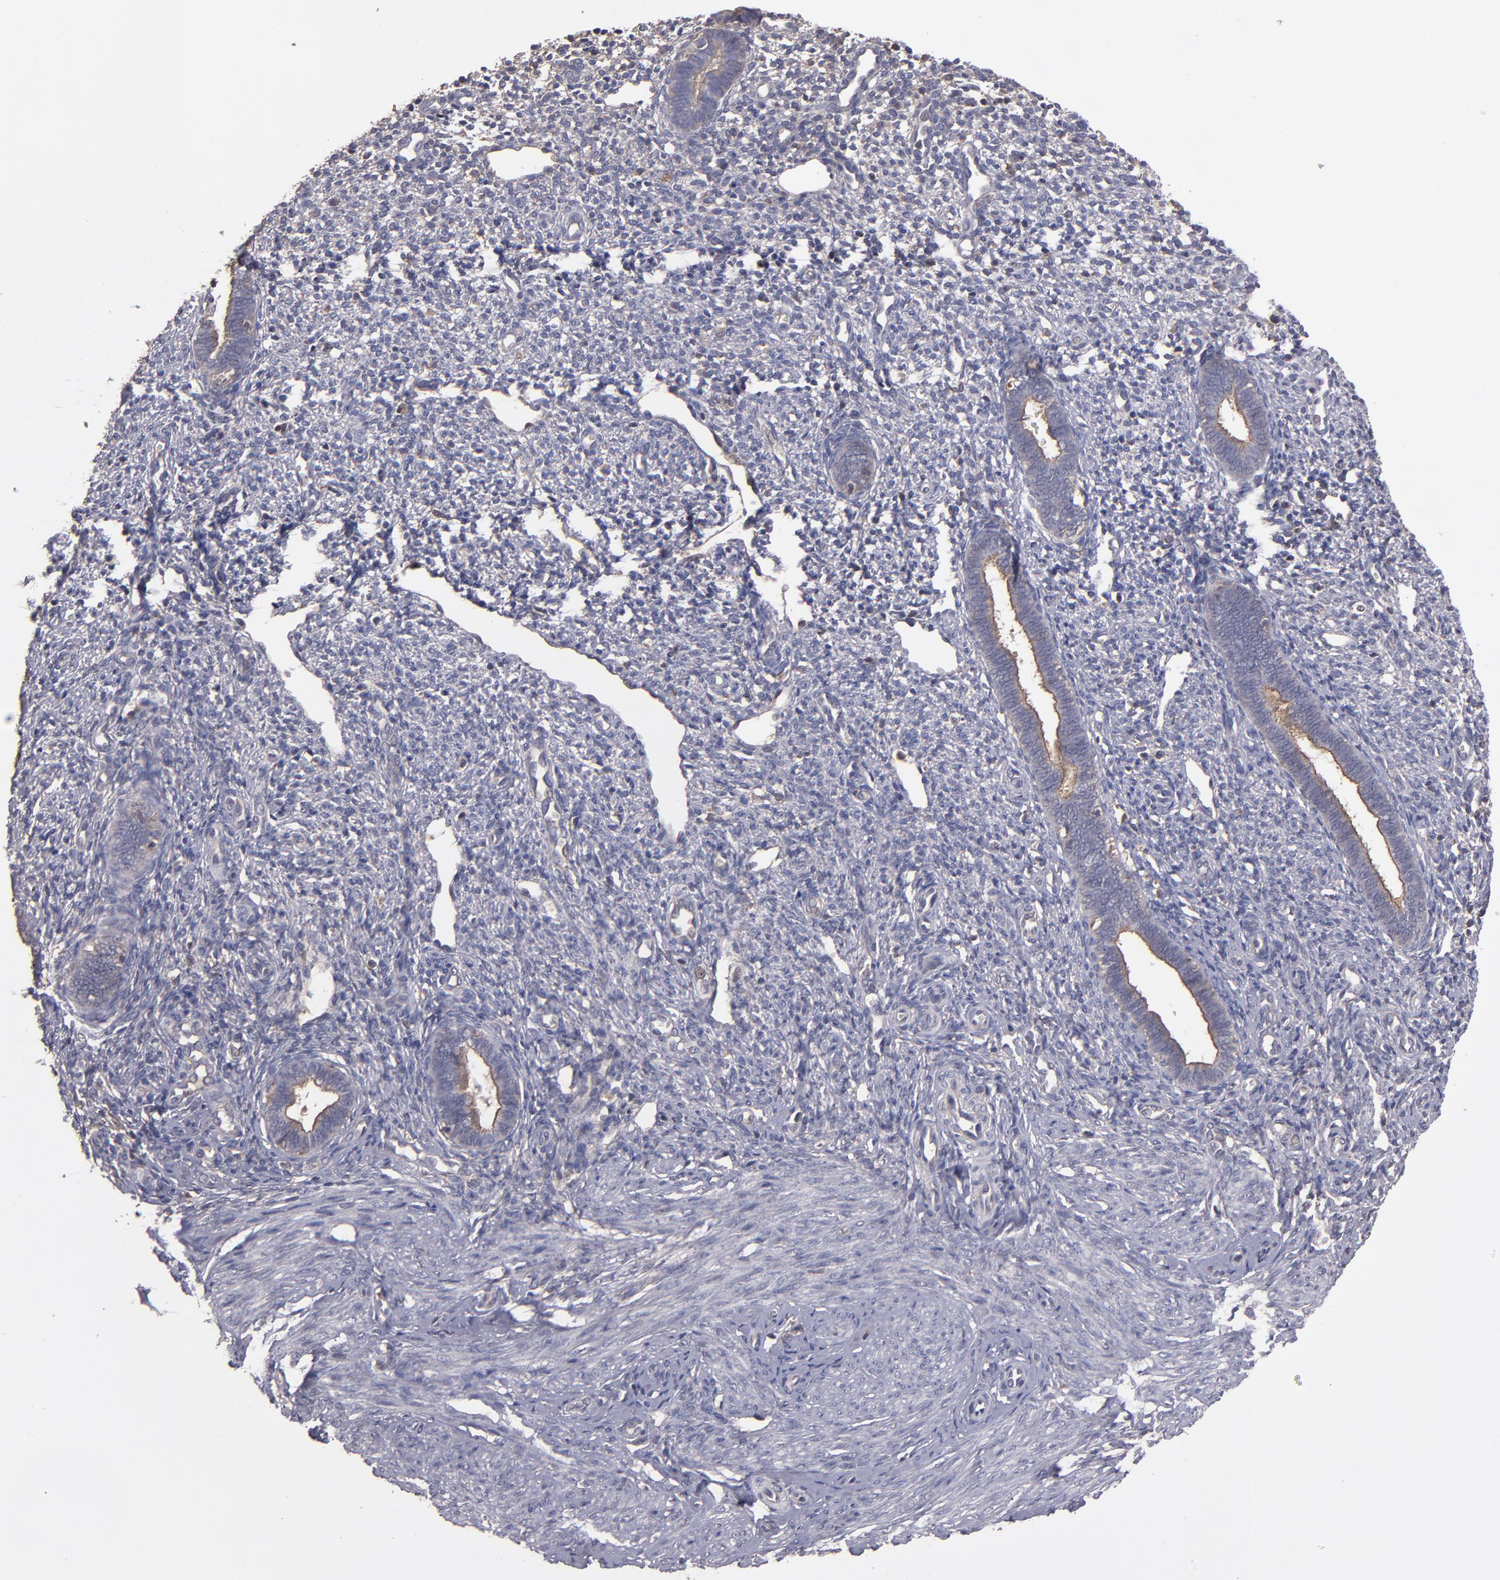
{"staining": {"intensity": "weak", "quantity": "<25%", "location": "cytoplasmic/membranous"}, "tissue": "endometrium", "cell_type": "Cells in endometrial stroma", "image_type": "normal", "snomed": [{"axis": "morphology", "description": "Normal tissue, NOS"}, {"axis": "topography", "description": "Endometrium"}], "caption": "This histopathology image is of benign endometrium stained with immunohistochemistry to label a protein in brown with the nuclei are counter-stained blue. There is no expression in cells in endometrial stroma. (DAB (3,3'-diaminobenzidine) immunohistochemistry (IHC) with hematoxylin counter stain).", "gene": "NF2", "patient": {"sex": "female", "age": 27}}